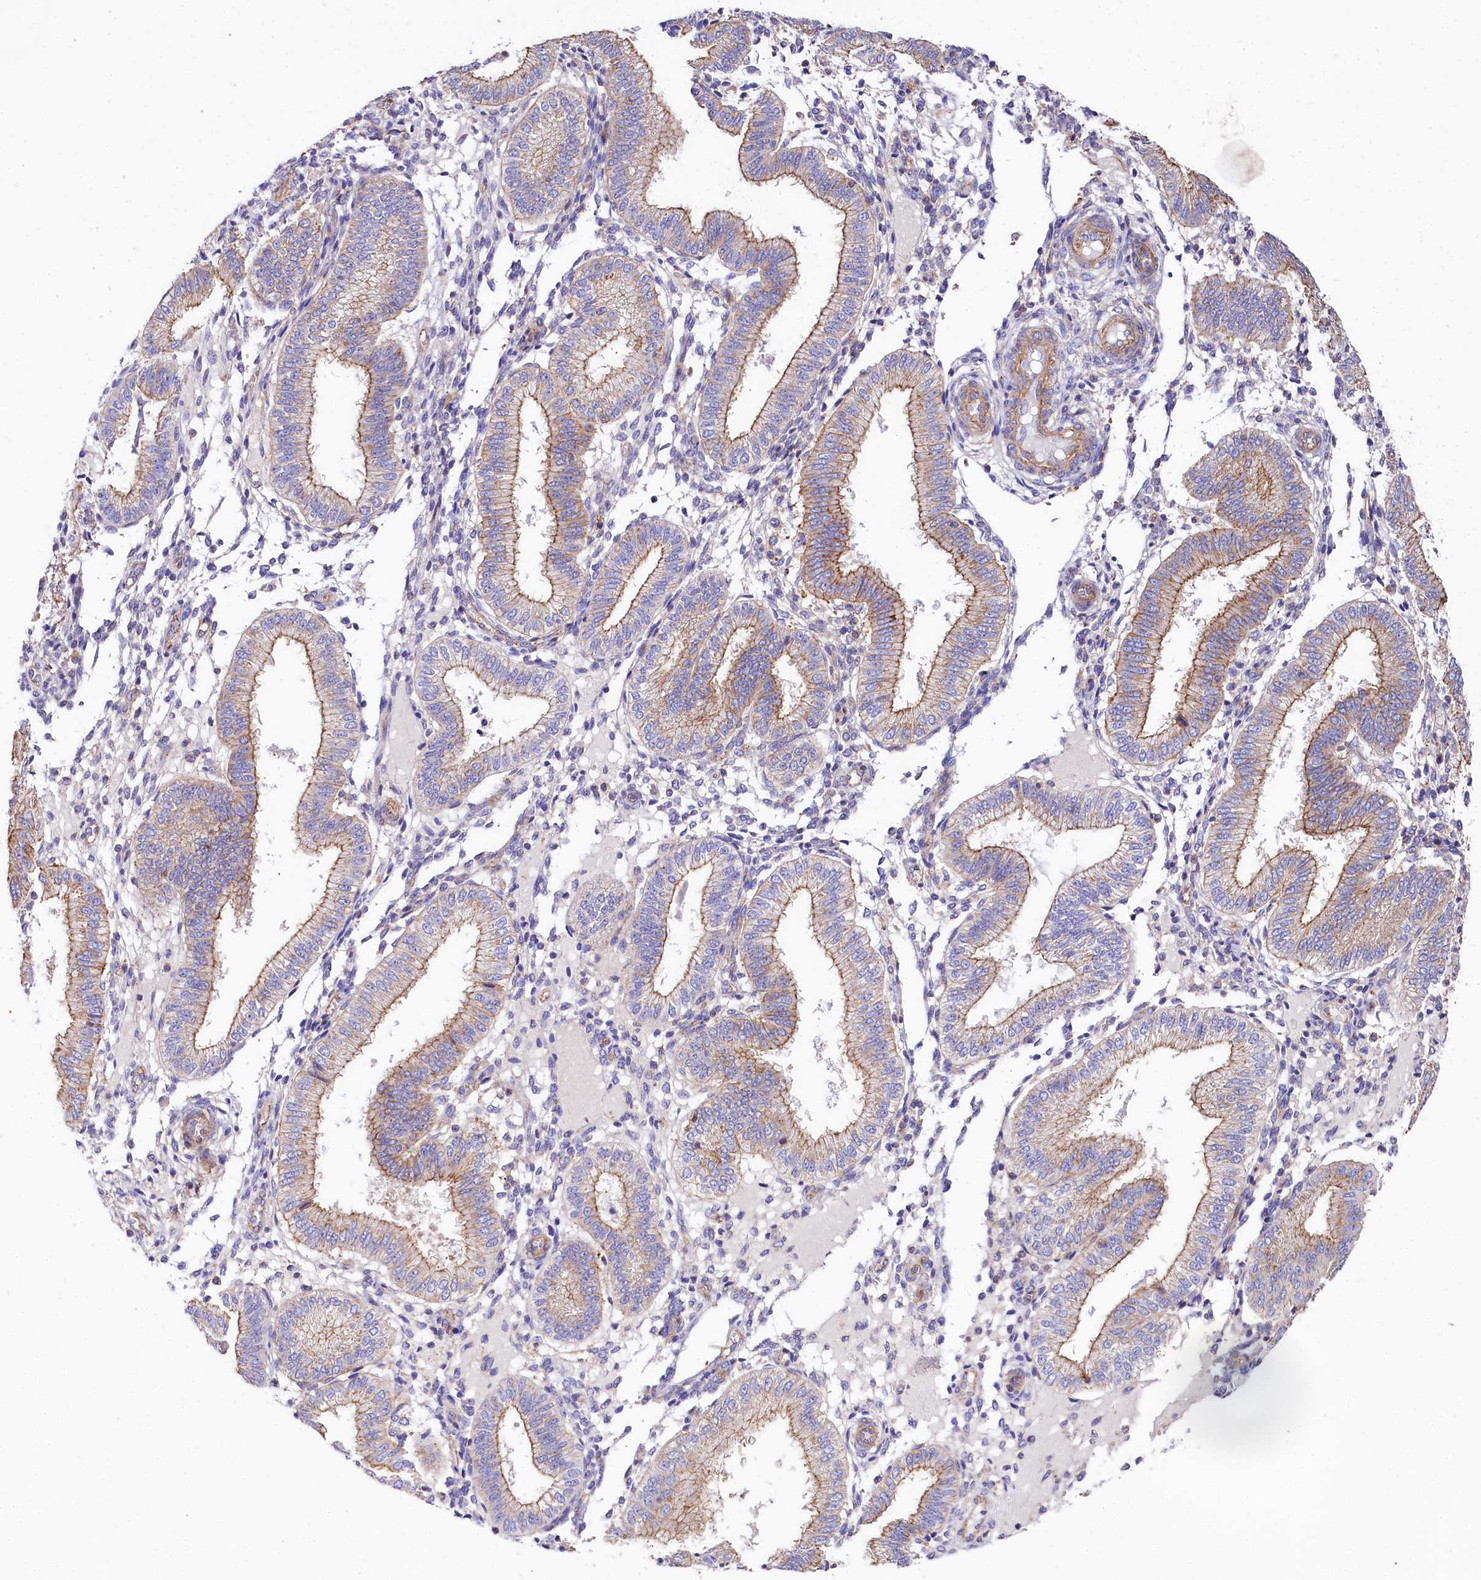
{"staining": {"intensity": "negative", "quantity": "none", "location": "none"}, "tissue": "endometrium", "cell_type": "Cells in endometrial stroma", "image_type": "normal", "snomed": [{"axis": "morphology", "description": "Normal tissue, NOS"}, {"axis": "topography", "description": "Endometrium"}], "caption": "DAB immunohistochemical staining of unremarkable endometrium exhibits no significant expression in cells in endometrial stroma. (Immunohistochemistry, brightfield microscopy, high magnification).", "gene": "FCHSD2", "patient": {"sex": "female", "age": 39}}